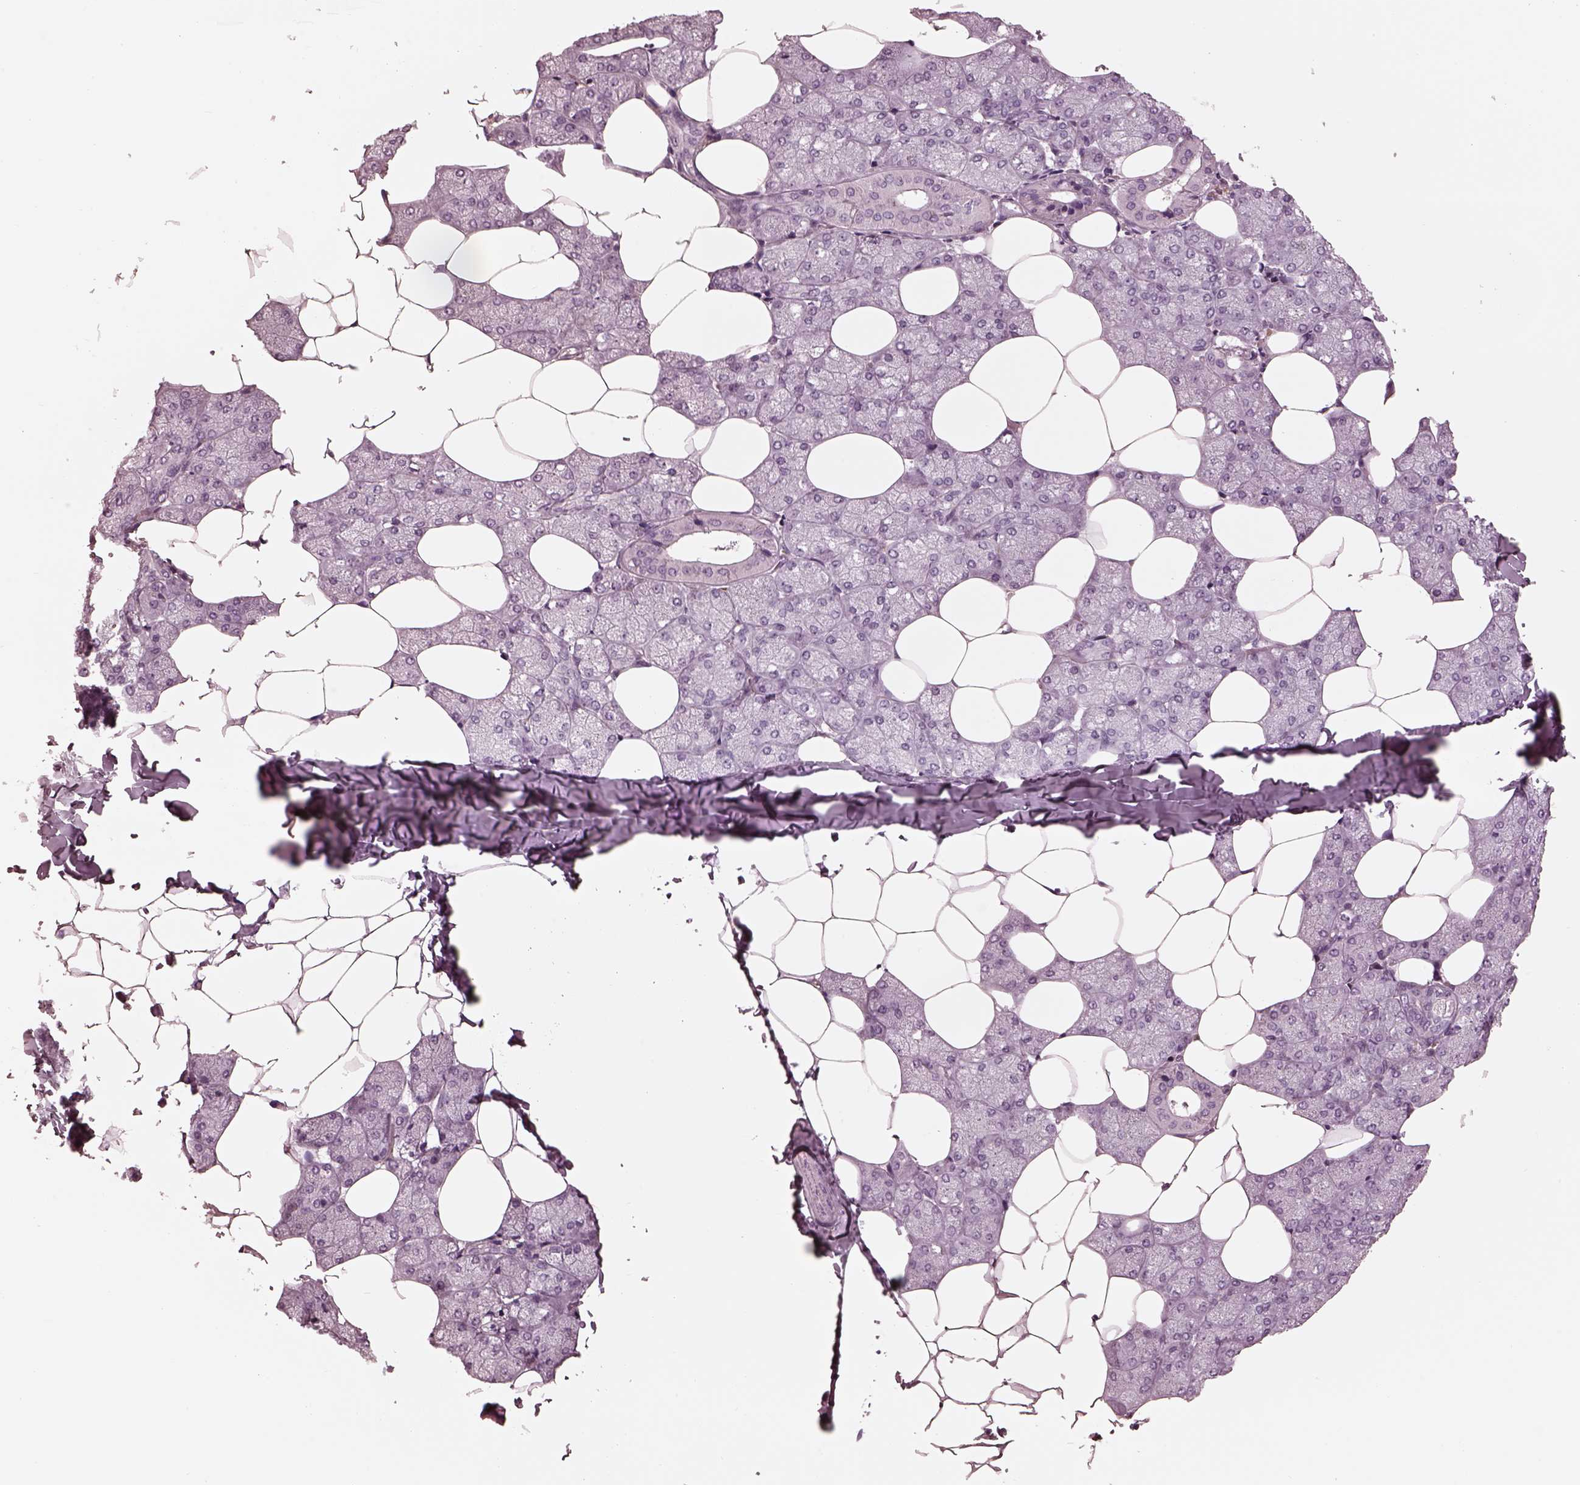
{"staining": {"intensity": "negative", "quantity": "none", "location": "none"}, "tissue": "salivary gland", "cell_type": "Glandular cells", "image_type": "normal", "snomed": [{"axis": "morphology", "description": "Normal tissue, NOS"}, {"axis": "topography", "description": "Salivary gland"}], "caption": "Immunohistochemistry (IHC) micrograph of normal salivary gland stained for a protein (brown), which exhibits no positivity in glandular cells. (DAB immunohistochemistry (IHC) with hematoxylin counter stain).", "gene": "CADM2", "patient": {"sex": "female", "age": 43}}